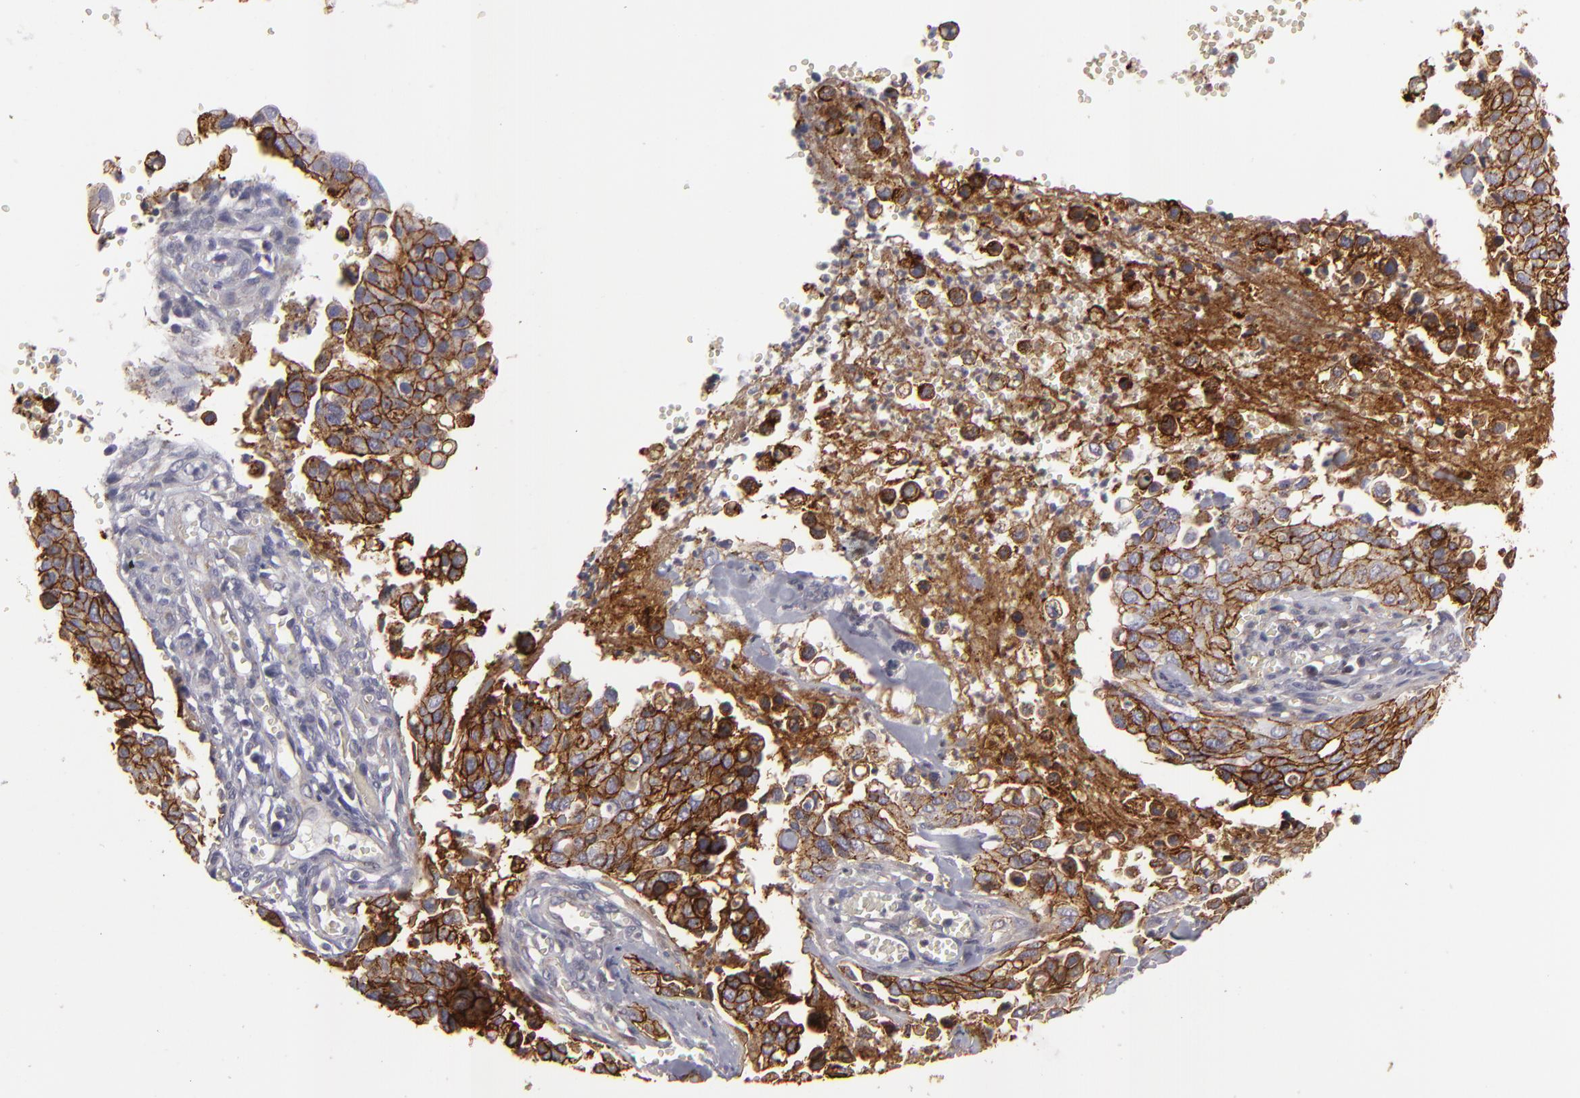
{"staining": {"intensity": "moderate", "quantity": ">75%", "location": "cytoplasmic/membranous"}, "tissue": "cervical cancer", "cell_type": "Tumor cells", "image_type": "cancer", "snomed": [{"axis": "morphology", "description": "Normal tissue, NOS"}, {"axis": "morphology", "description": "Squamous cell carcinoma, NOS"}, {"axis": "topography", "description": "Cervix"}], "caption": "Immunohistochemistry (IHC) photomicrograph of cervical squamous cell carcinoma stained for a protein (brown), which demonstrates medium levels of moderate cytoplasmic/membranous expression in approximately >75% of tumor cells.", "gene": "ALCAM", "patient": {"sex": "female", "age": 45}}